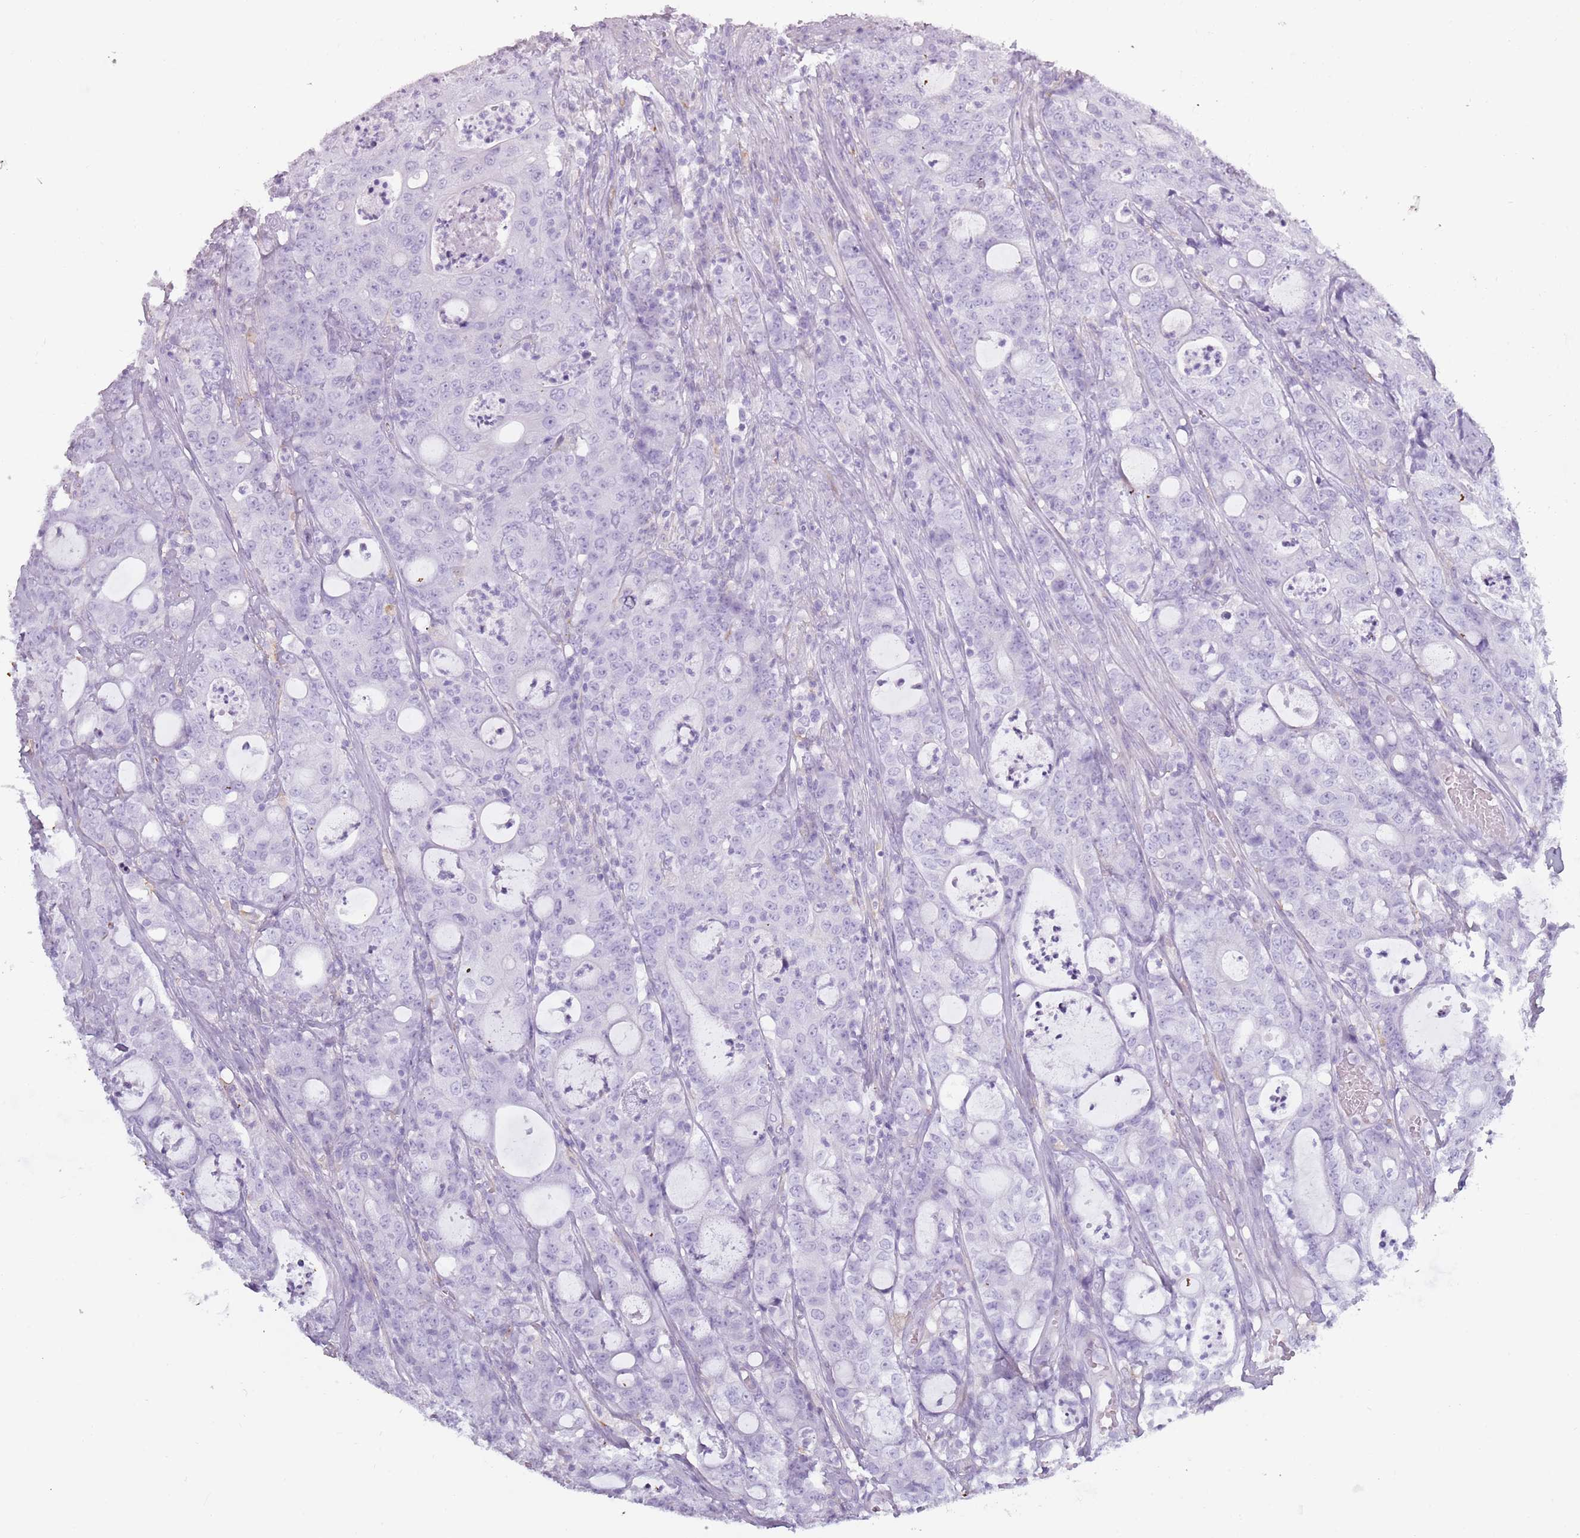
{"staining": {"intensity": "negative", "quantity": "none", "location": "none"}, "tissue": "colorectal cancer", "cell_type": "Tumor cells", "image_type": "cancer", "snomed": [{"axis": "morphology", "description": "Adenocarcinoma, NOS"}, {"axis": "topography", "description": "Colon"}], "caption": "High power microscopy photomicrograph of an immunohistochemistry histopathology image of adenocarcinoma (colorectal), revealing no significant staining in tumor cells.", "gene": "COLEC12", "patient": {"sex": "male", "age": 83}}